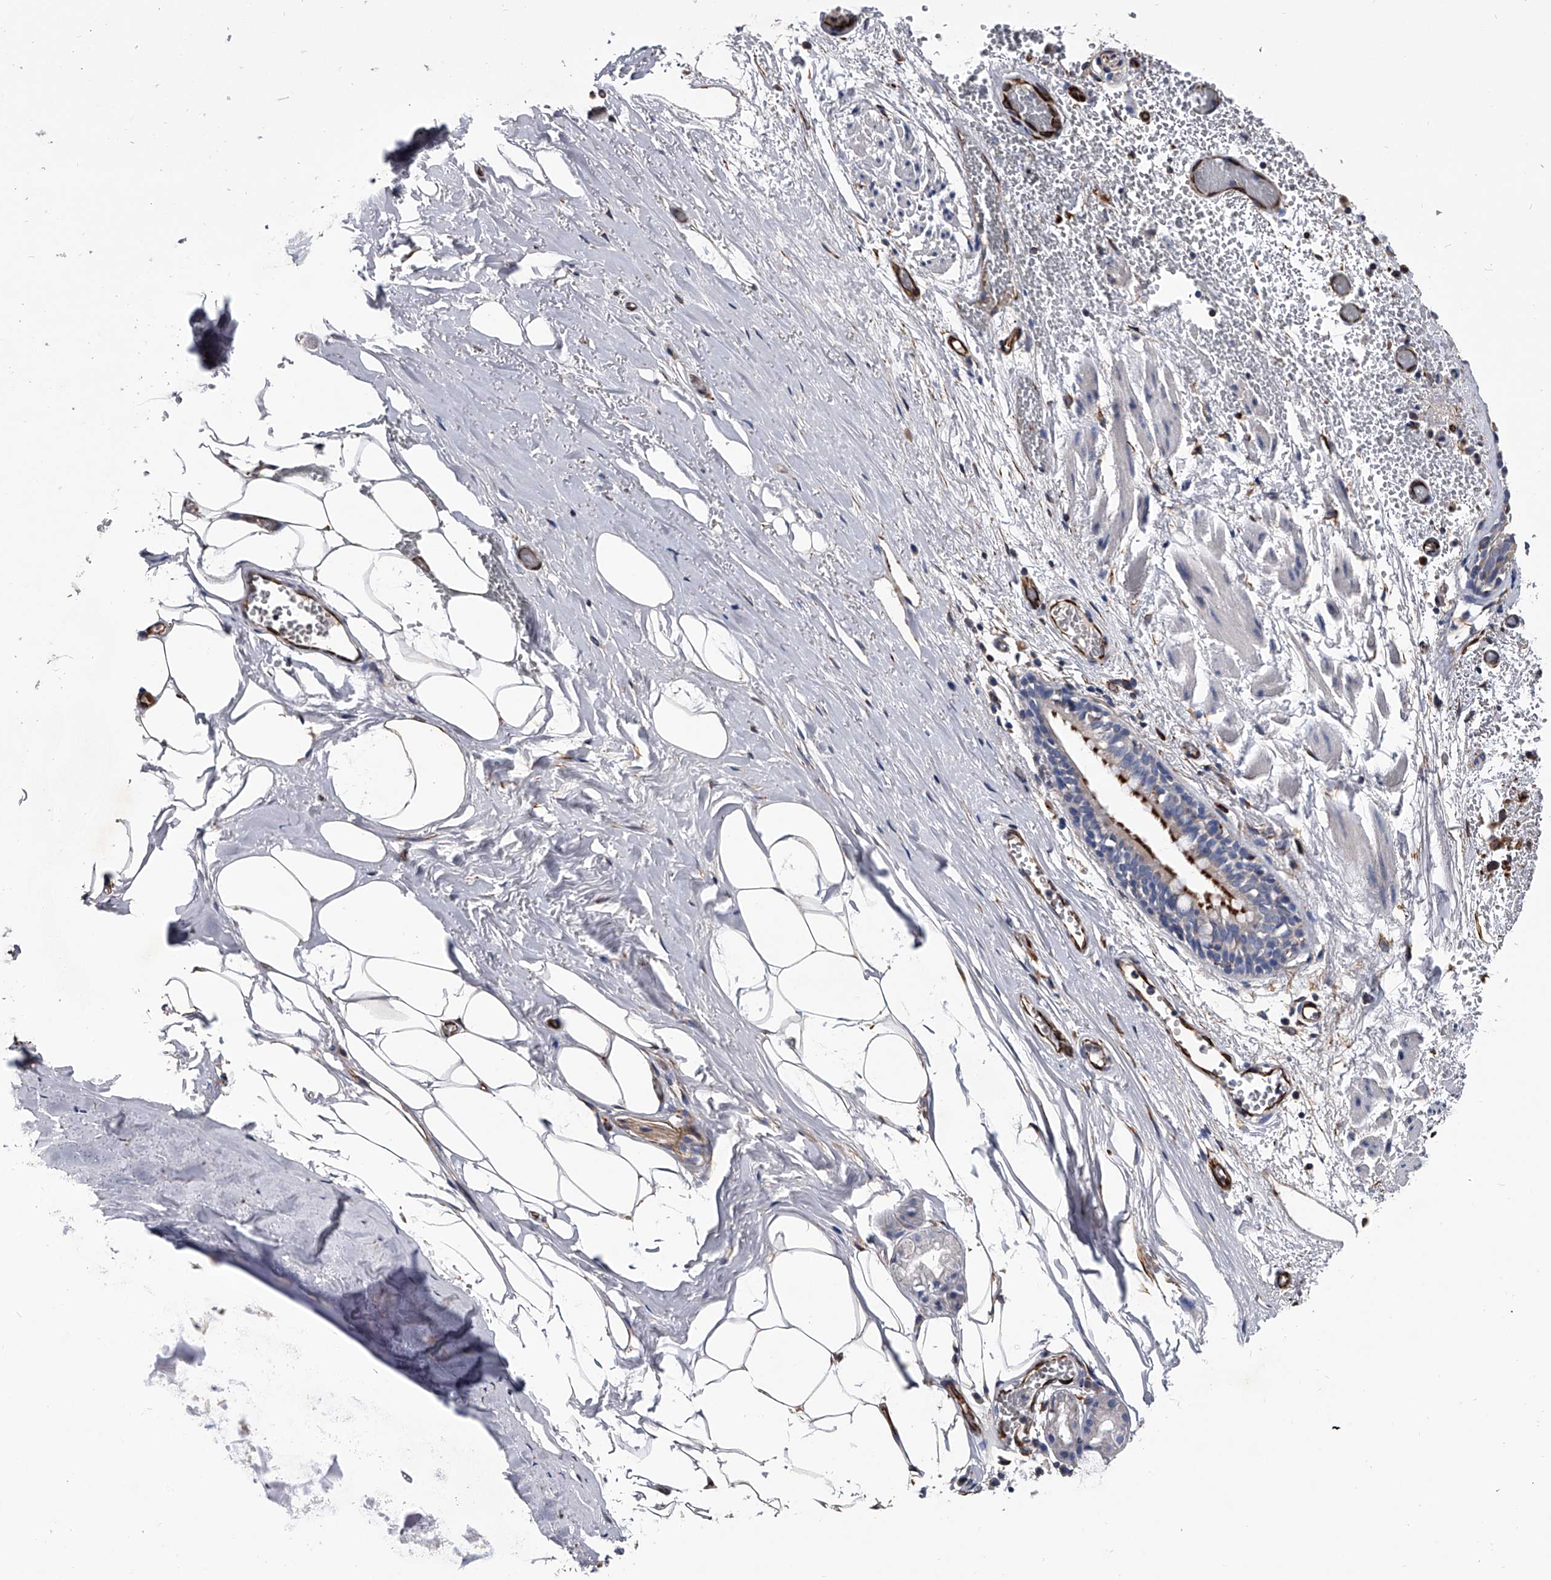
{"staining": {"intensity": "strong", "quantity": "25%-75%", "location": "cytoplasmic/membranous"}, "tissue": "bronchus", "cell_type": "Respiratory epithelial cells", "image_type": "normal", "snomed": [{"axis": "morphology", "description": "Normal tissue, NOS"}, {"axis": "topography", "description": "Bronchus"}, {"axis": "topography", "description": "Lung"}], "caption": "This photomicrograph shows normal bronchus stained with IHC to label a protein in brown. The cytoplasmic/membranous of respiratory epithelial cells show strong positivity for the protein. Nuclei are counter-stained blue.", "gene": "EFCAB7", "patient": {"sex": "male", "age": 56}}